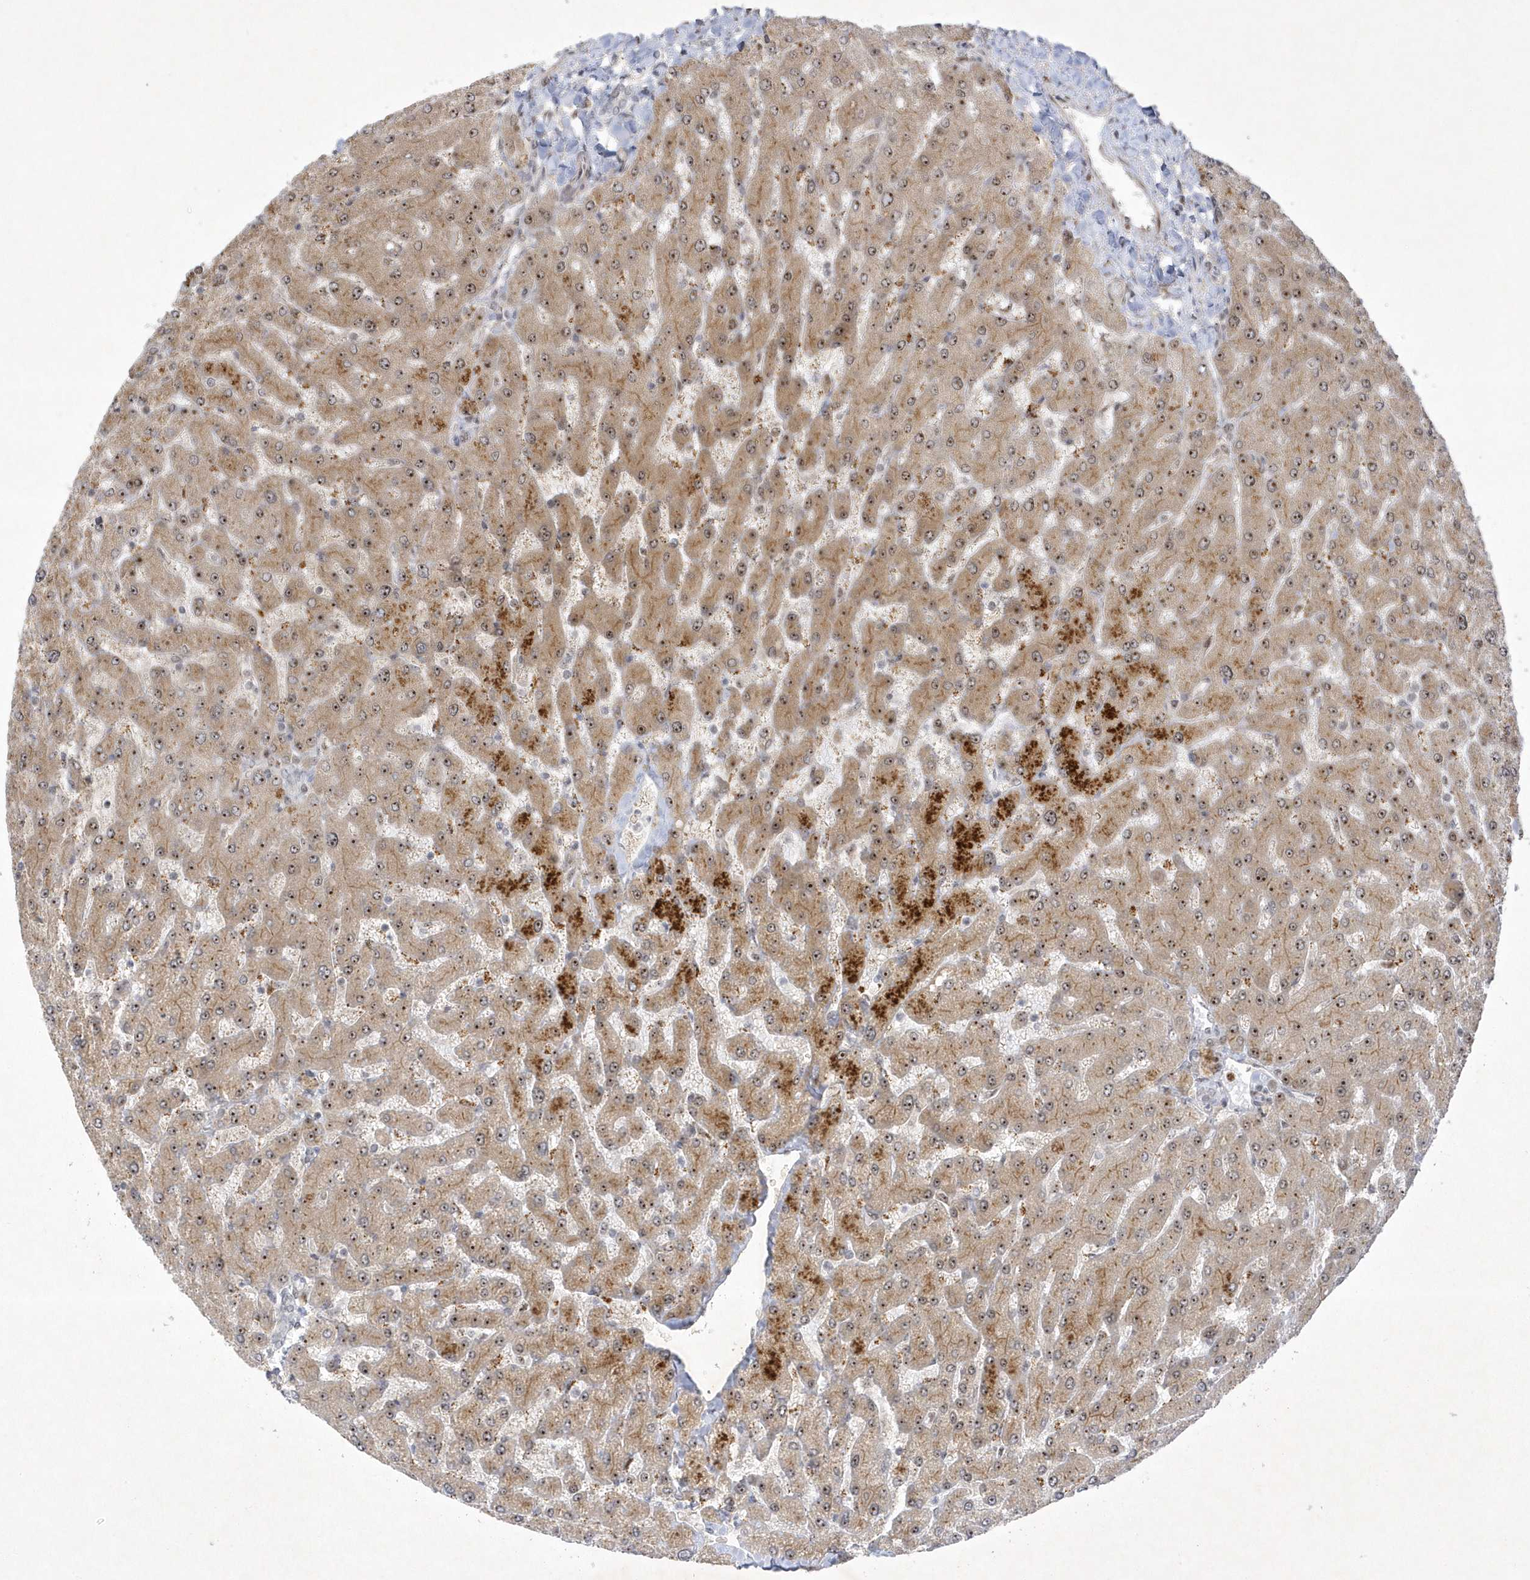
{"staining": {"intensity": "negative", "quantity": "none", "location": "none"}, "tissue": "liver", "cell_type": "Cholangiocytes", "image_type": "normal", "snomed": [{"axis": "morphology", "description": "Normal tissue, NOS"}, {"axis": "topography", "description": "Liver"}], "caption": "Cholangiocytes are negative for protein expression in benign human liver.", "gene": "NPM3", "patient": {"sex": "male", "age": 55}}